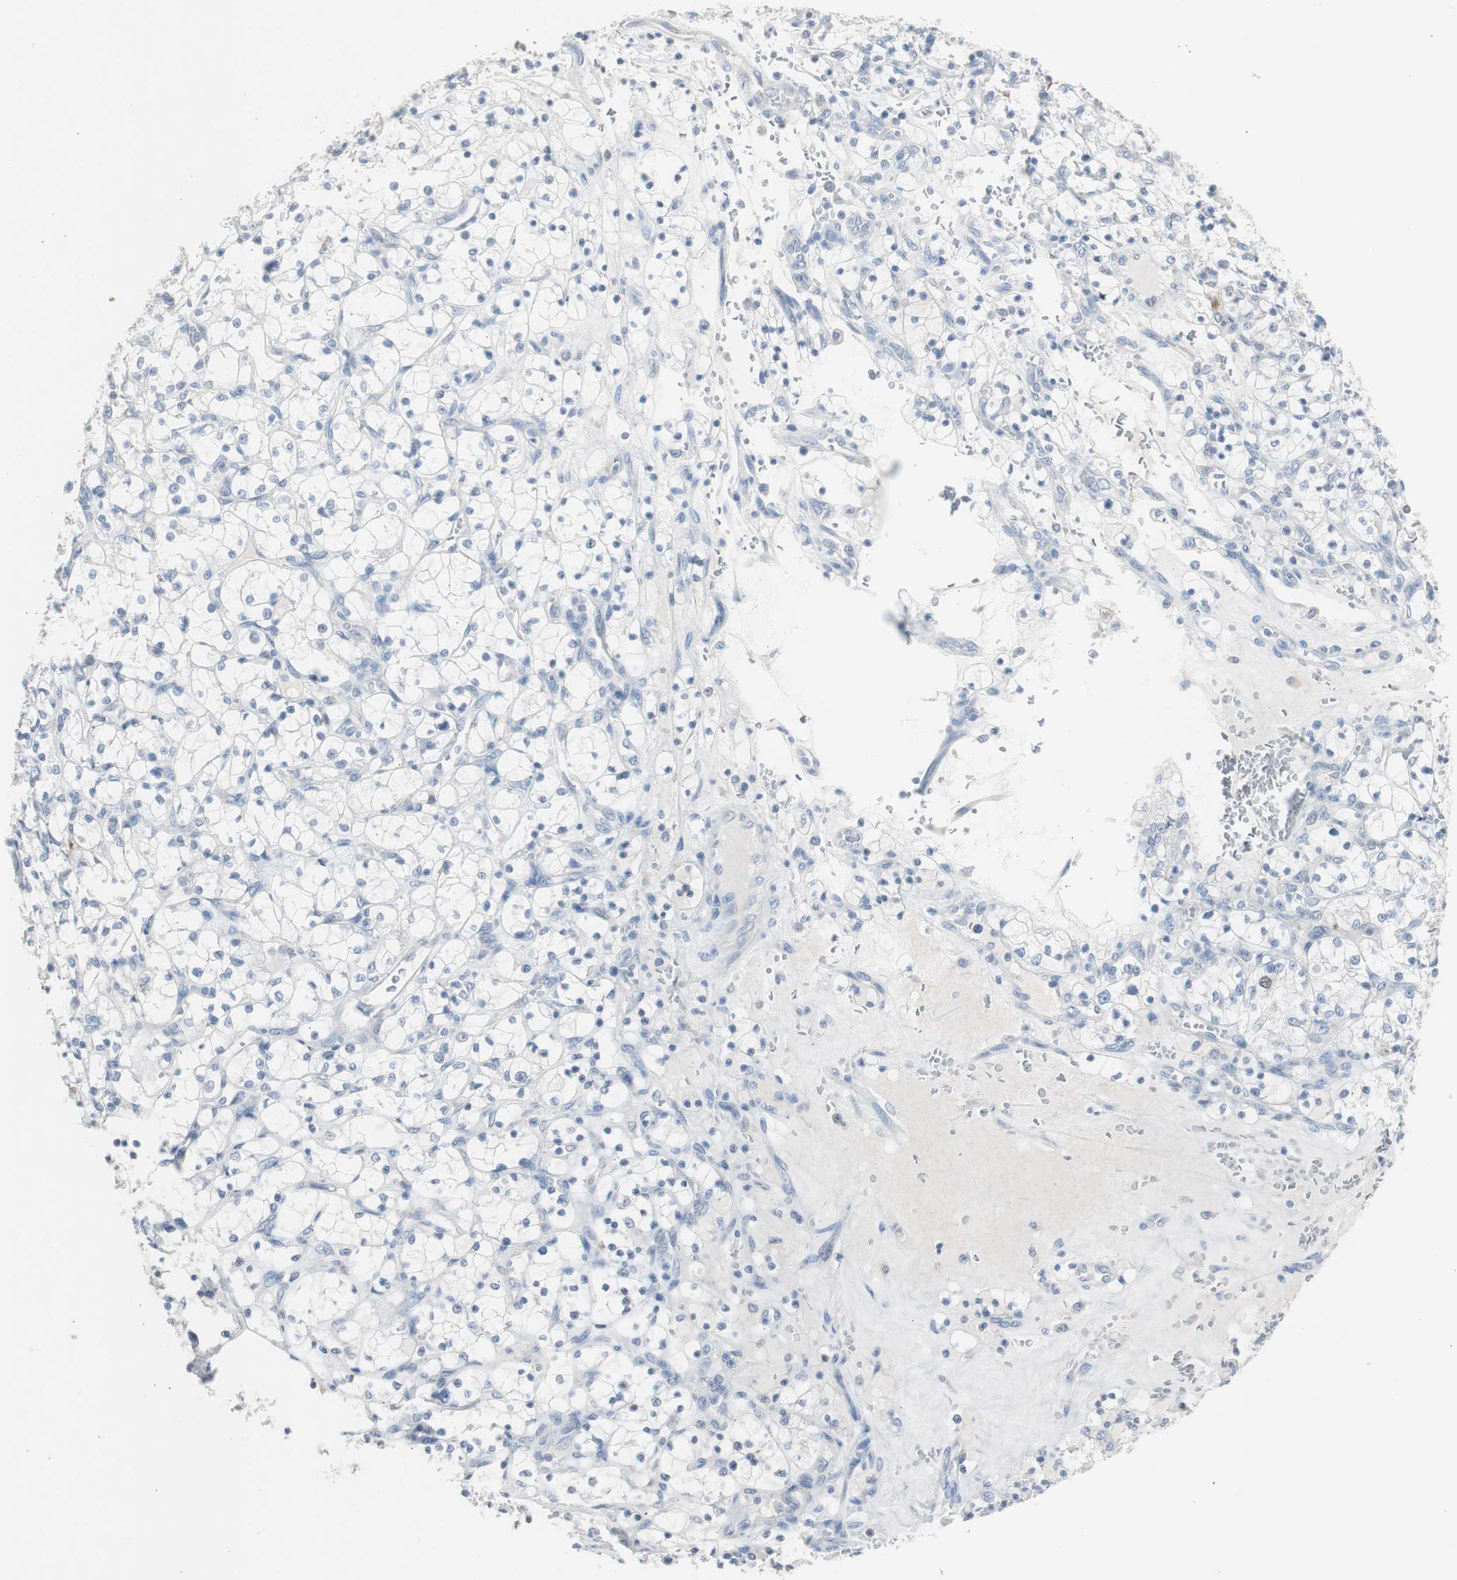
{"staining": {"intensity": "negative", "quantity": "none", "location": "none"}, "tissue": "renal cancer", "cell_type": "Tumor cells", "image_type": "cancer", "snomed": [{"axis": "morphology", "description": "Adenocarcinoma, NOS"}, {"axis": "topography", "description": "Kidney"}], "caption": "Immunohistochemistry (IHC) image of neoplastic tissue: renal cancer (adenocarcinoma) stained with DAB (3,3'-diaminobenzidine) reveals no significant protein expression in tumor cells.", "gene": "TK1", "patient": {"sex": "female", "age": 69}}